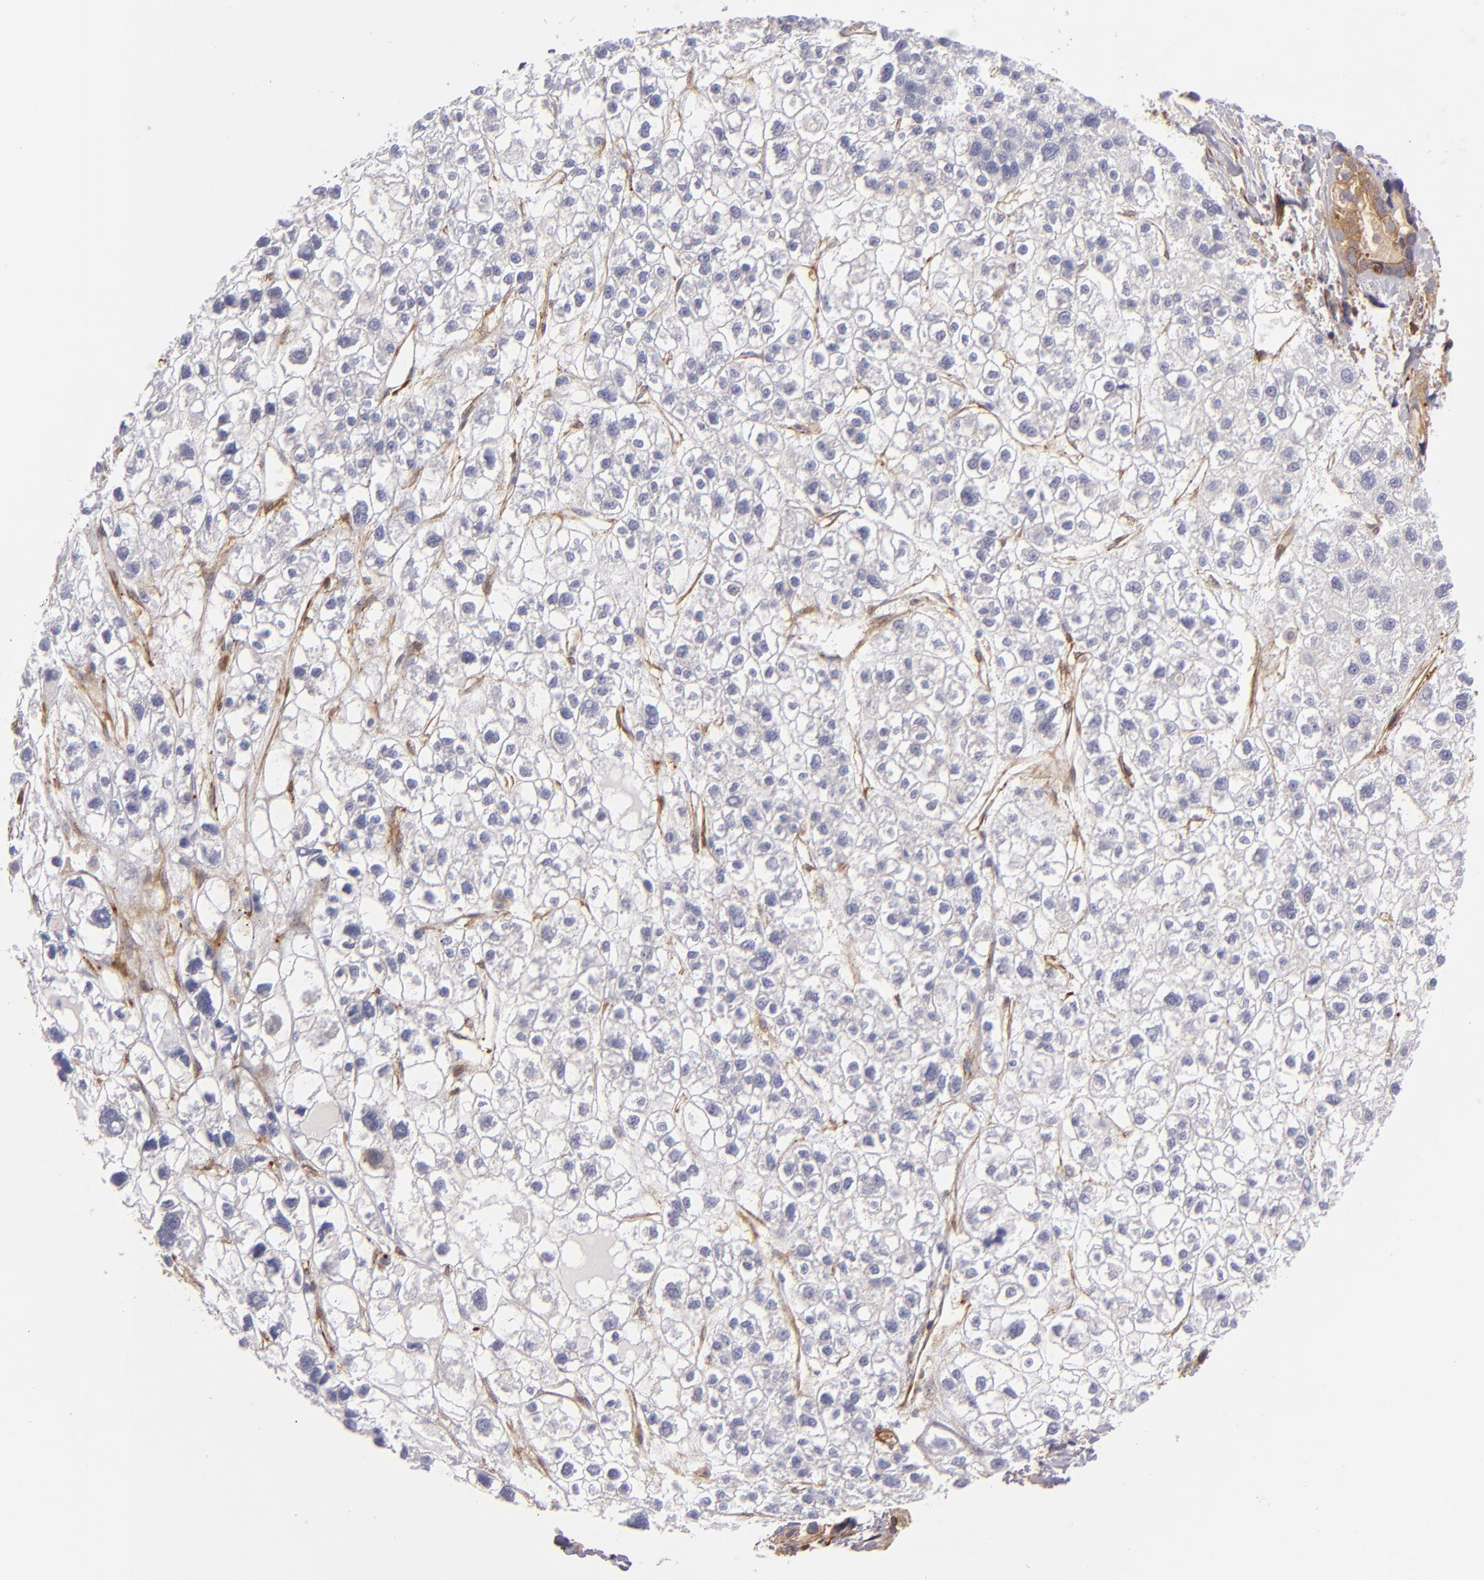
{"staining": {"intensity": "negative", "quantity": "none", "location": "none"}, "tissue": "liver cancer", "cell_type": "Tumor cells", "image_type": "cancer", "snomed": [{"axis": "morphology", "description": "Carcinoma, Hepatocellular, NOS"}, {"axis": "topography", "description": "Liver"}], "caption": "Immunohistochemistry of hepatocellular carcinoma (liver) displays no positivity in tumor cells.", "gene": "VCL", "patient": {"sex": "female", "age": 85}}